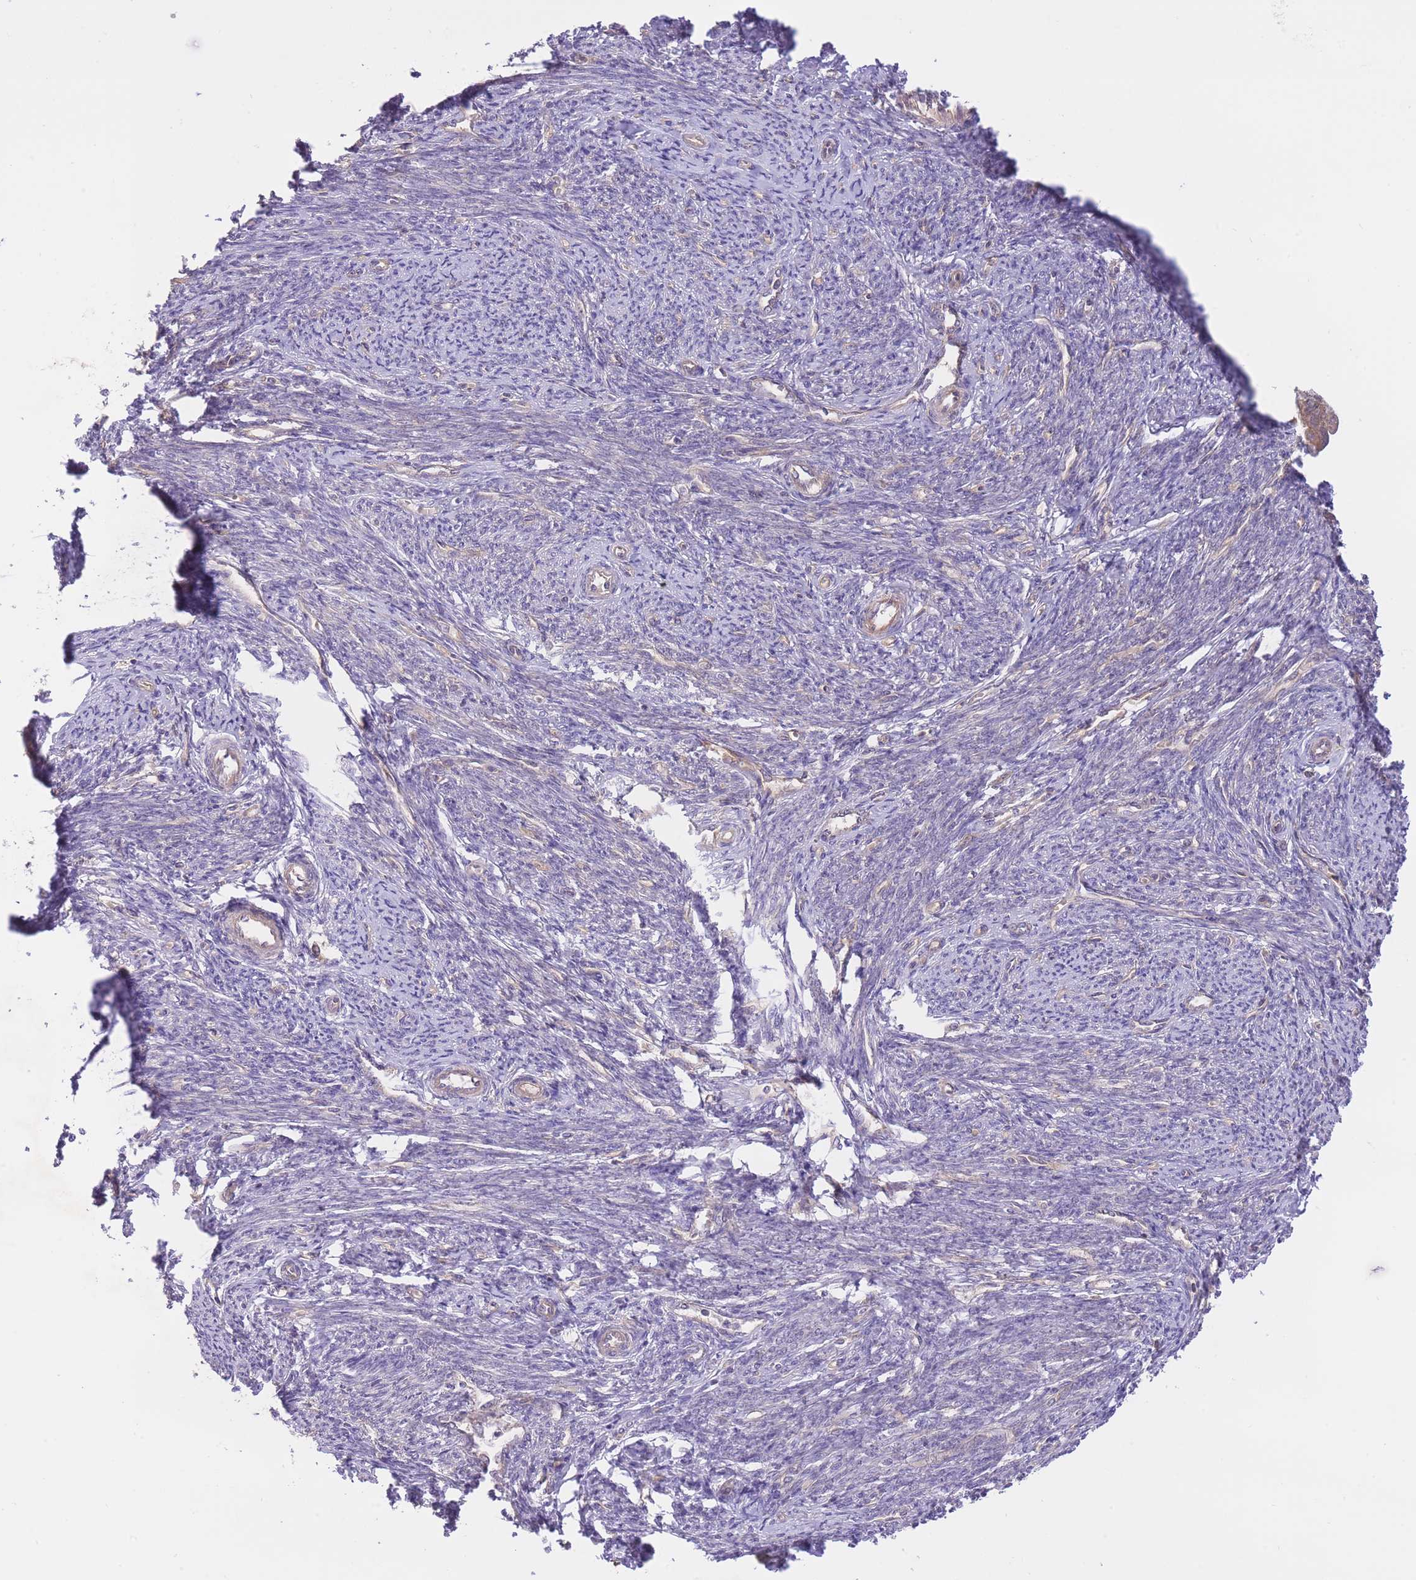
{"staining": {"intensity": "weak", "quantity": "25%-75%", "location": "cytoplasmic/membranous"}, "tissue": "smooth muscle", "cell_type": "Smooth muscle cells", "image_type": "normal", "snomed": [{"axis": "morphology", "description": "Normal tissue, NOS"}, {"axis": "topography", "description": "Smooth muscle"}, {"axis": "topography", "description": "Uterus"}], "caption": "An immunohistochemistry histopathology image of unremarkable tissue is shown. Protein staining in brown highlights weak cytoplasmic/membranous positivity in smooth muscle within smooth muscle cells.", "gene": "PREP", "patient": {"sex": "female", "age": 59}}